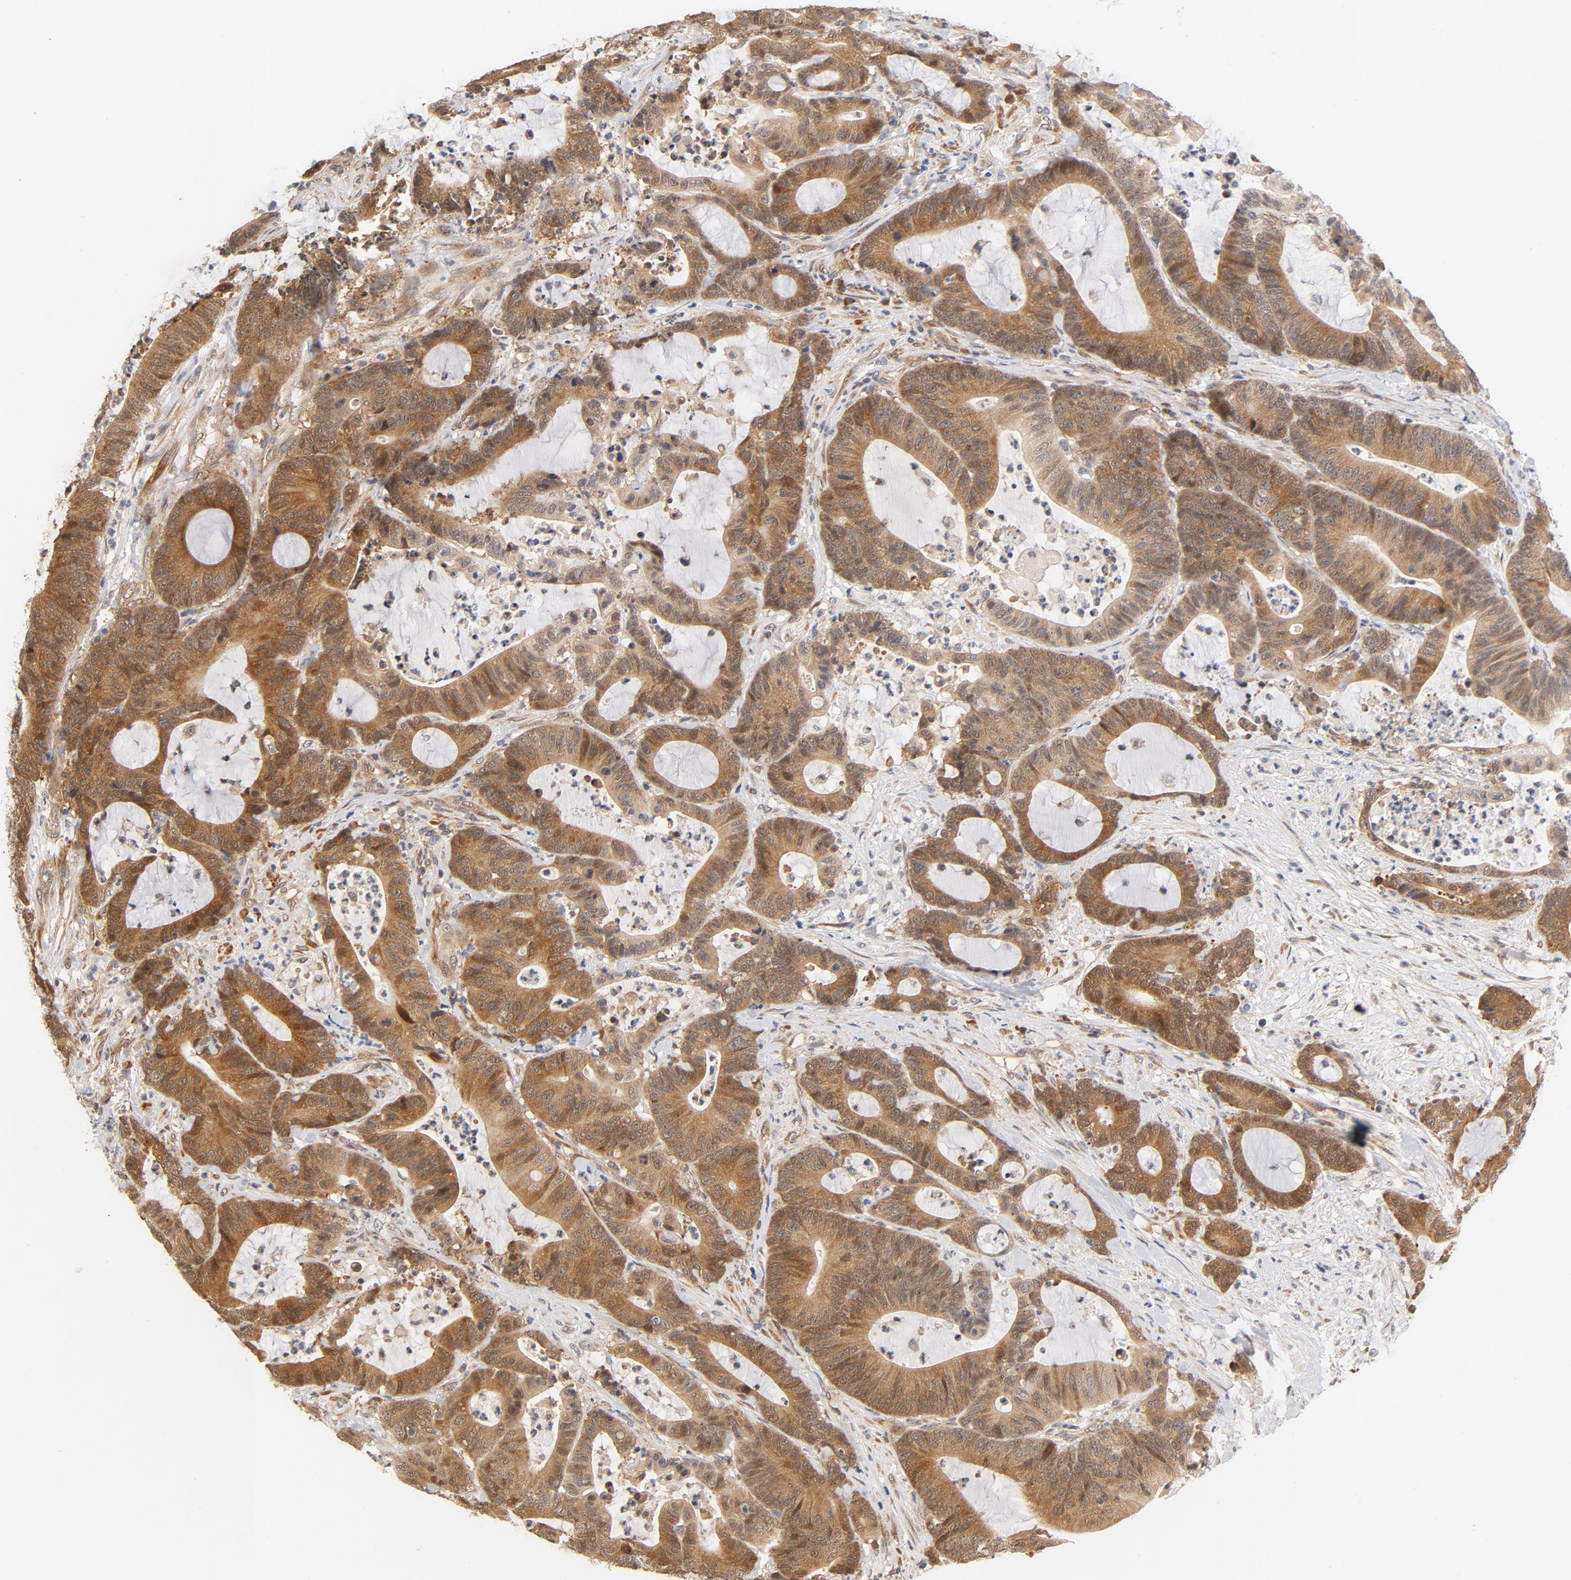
{"staining": {"intensity": "moderate", "quantity": ">75%", "location": "cytoplasmic/membranous"}, "tissue": "colorectal cancer", "cell_type": "Tumor cells", "image_type": "cancer", "snomed": [{"axis": "morphology", "description": "Adenocarcinoma, NOS"}, {"axis": "topography", "description": "Colon"}], "caption": "IHC staining of colorectal cancer (adenocarcinoma), which demonstrates medium levels of moderate cytoplasmic/membranous expression in approximately >75% of tumor cells indicating moderate cytoplasmic/membranous protein positivity. The staining was performed using DAB (brown) for protein detection and nuclei were counterstained in hematoxylin (blue).", "gene": "EIF4E", "patient": {"sex": "female", "age": 84}}